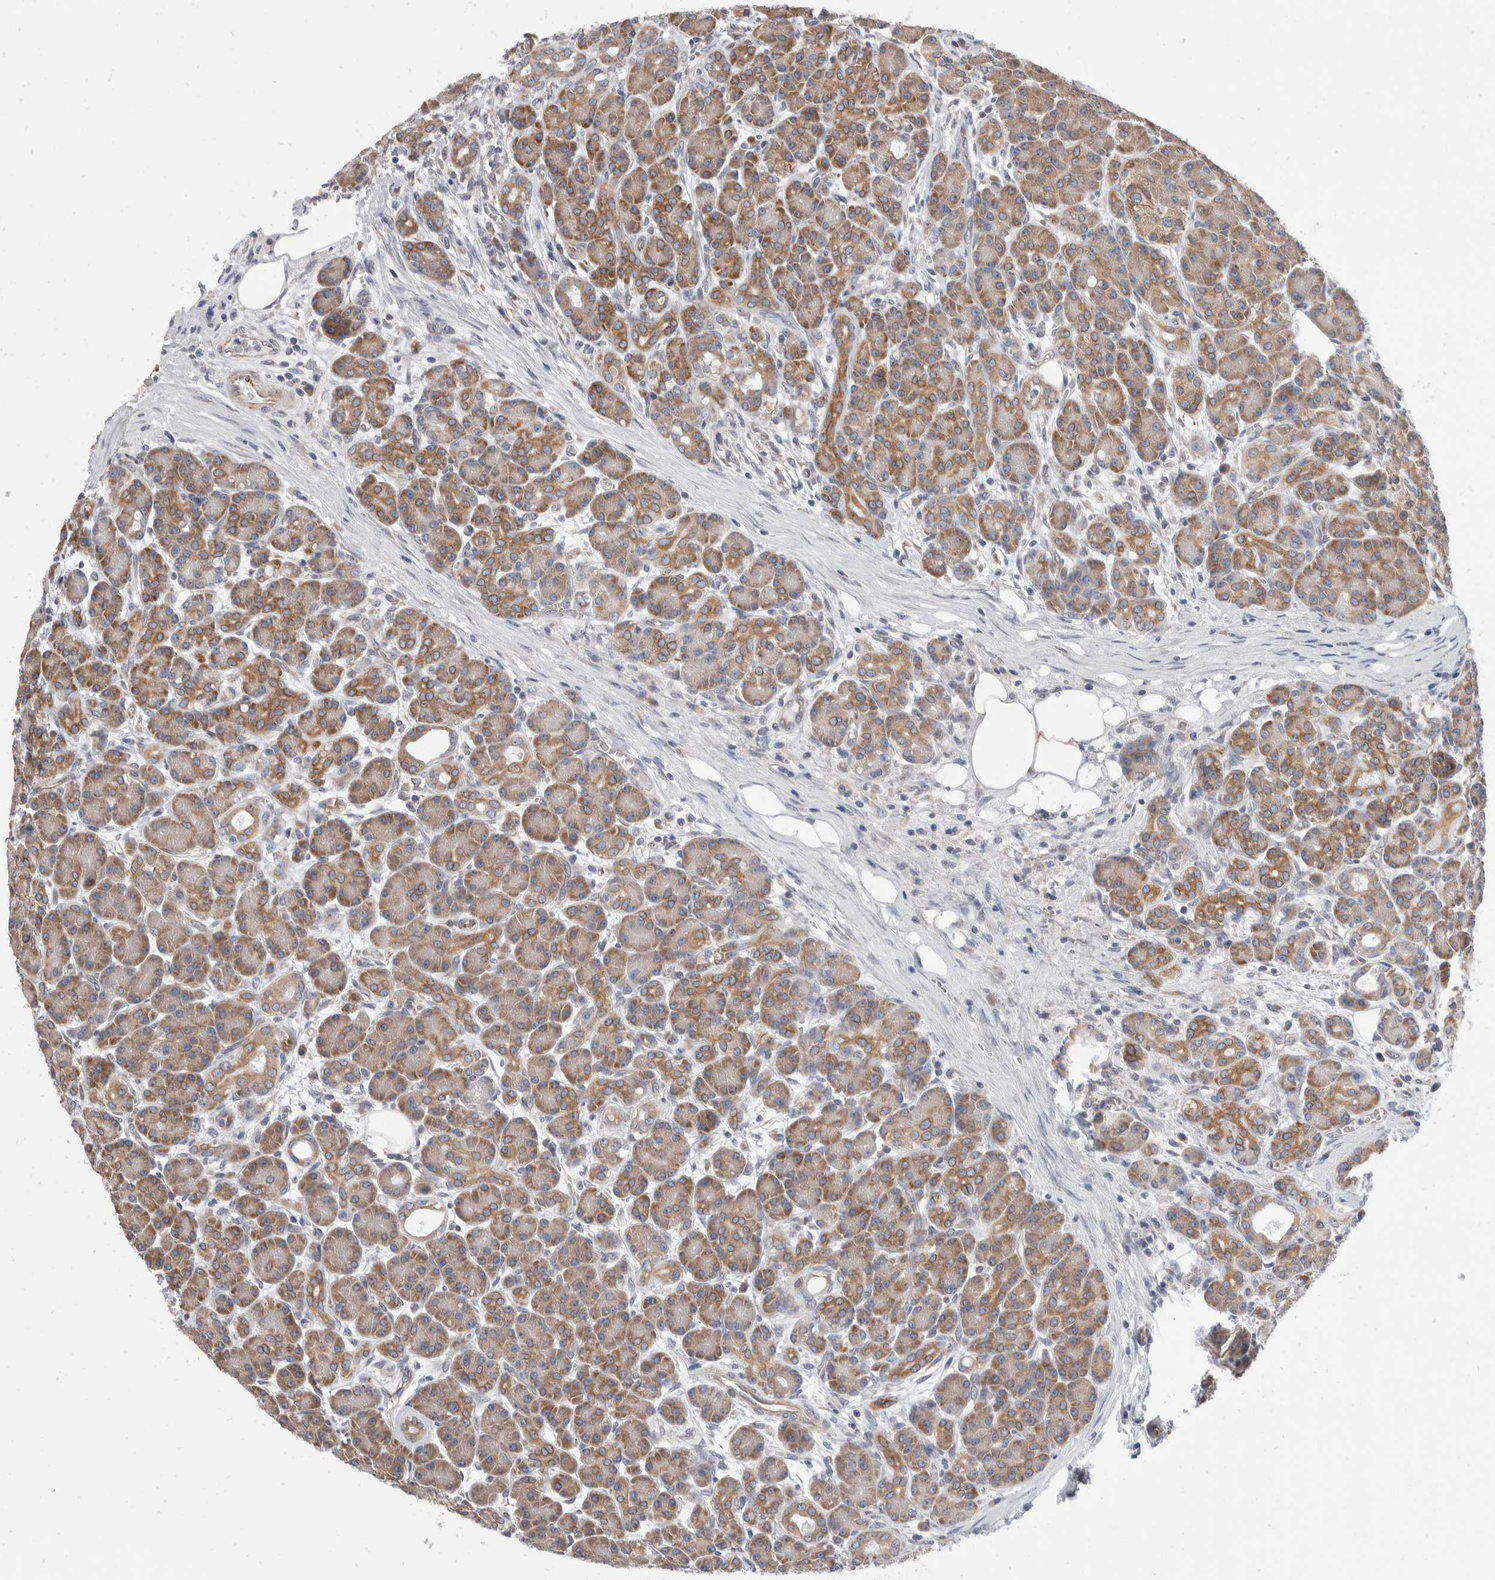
{"staining": {"intensity": "moderate", "quantity": ">75%", "location": "cytoplasmic/membranous"}, "tissue": "pancreas", "cell_type": "Exocrine glandular cells", "image_type": "normal", "snomed": [{"axis": "morphology", "description": "Normal tissue, NOS"}, {"axis": "topography", "description": "Pancreas"}], "caption": "Protein expression analysis of unremarkable human pancreas reveals moderate cytoplasmic/membranous expression in approximately >75% of exocrine glandular cells.", "gene": "TMEM245", "patient": {"sex": "male", "age": 63}}